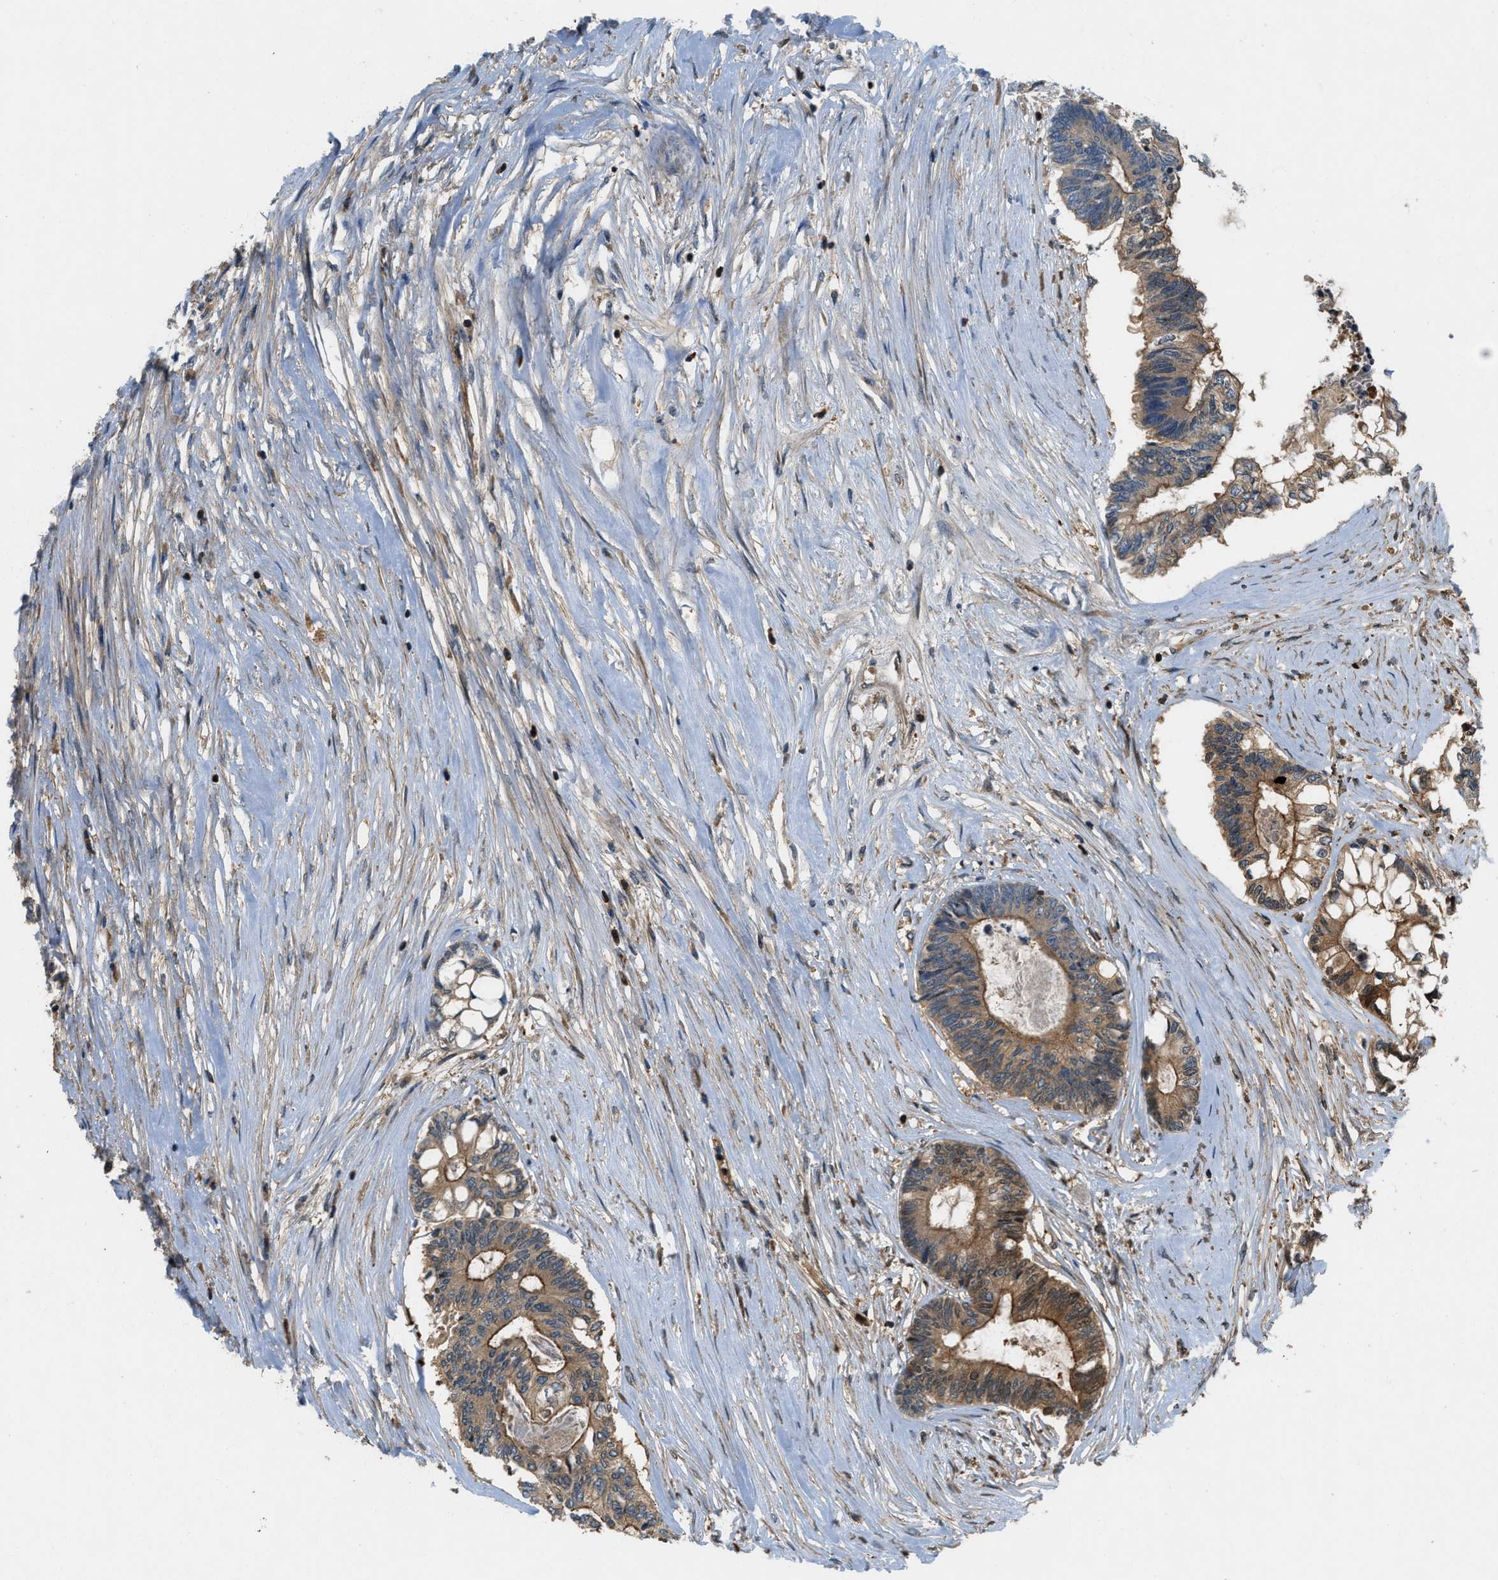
{"staining": {"intensity": "moderate", "quantity": "25%-75%", "location": "cytoplasmic/membranous"}, "tissue": "colorectal cancer", "cell_type": "Tumor cells", "image_type": "cancer", "snomed": [{"axis": "morphology", "description": "Adenocarcinoma, NOS"}, {"axis": "topography", "description": "Rectum"}], "caption": "IHC staining of adenocarcinoma (colorectal), which demonstrates medium levels of moderate cytoplasmic/membranous positivity in approximately 25%-75% of tumor cells indicating moderate cytoplasmic/membranous protein positivity. The staining was performed using DAB (3,3'-diaminobenzidine) (brown) for protein detection and nuclei were counterstained in hematoxylin (blue).", "gene": "GPR31", "patient": {"sex": "male", "age": 63}}